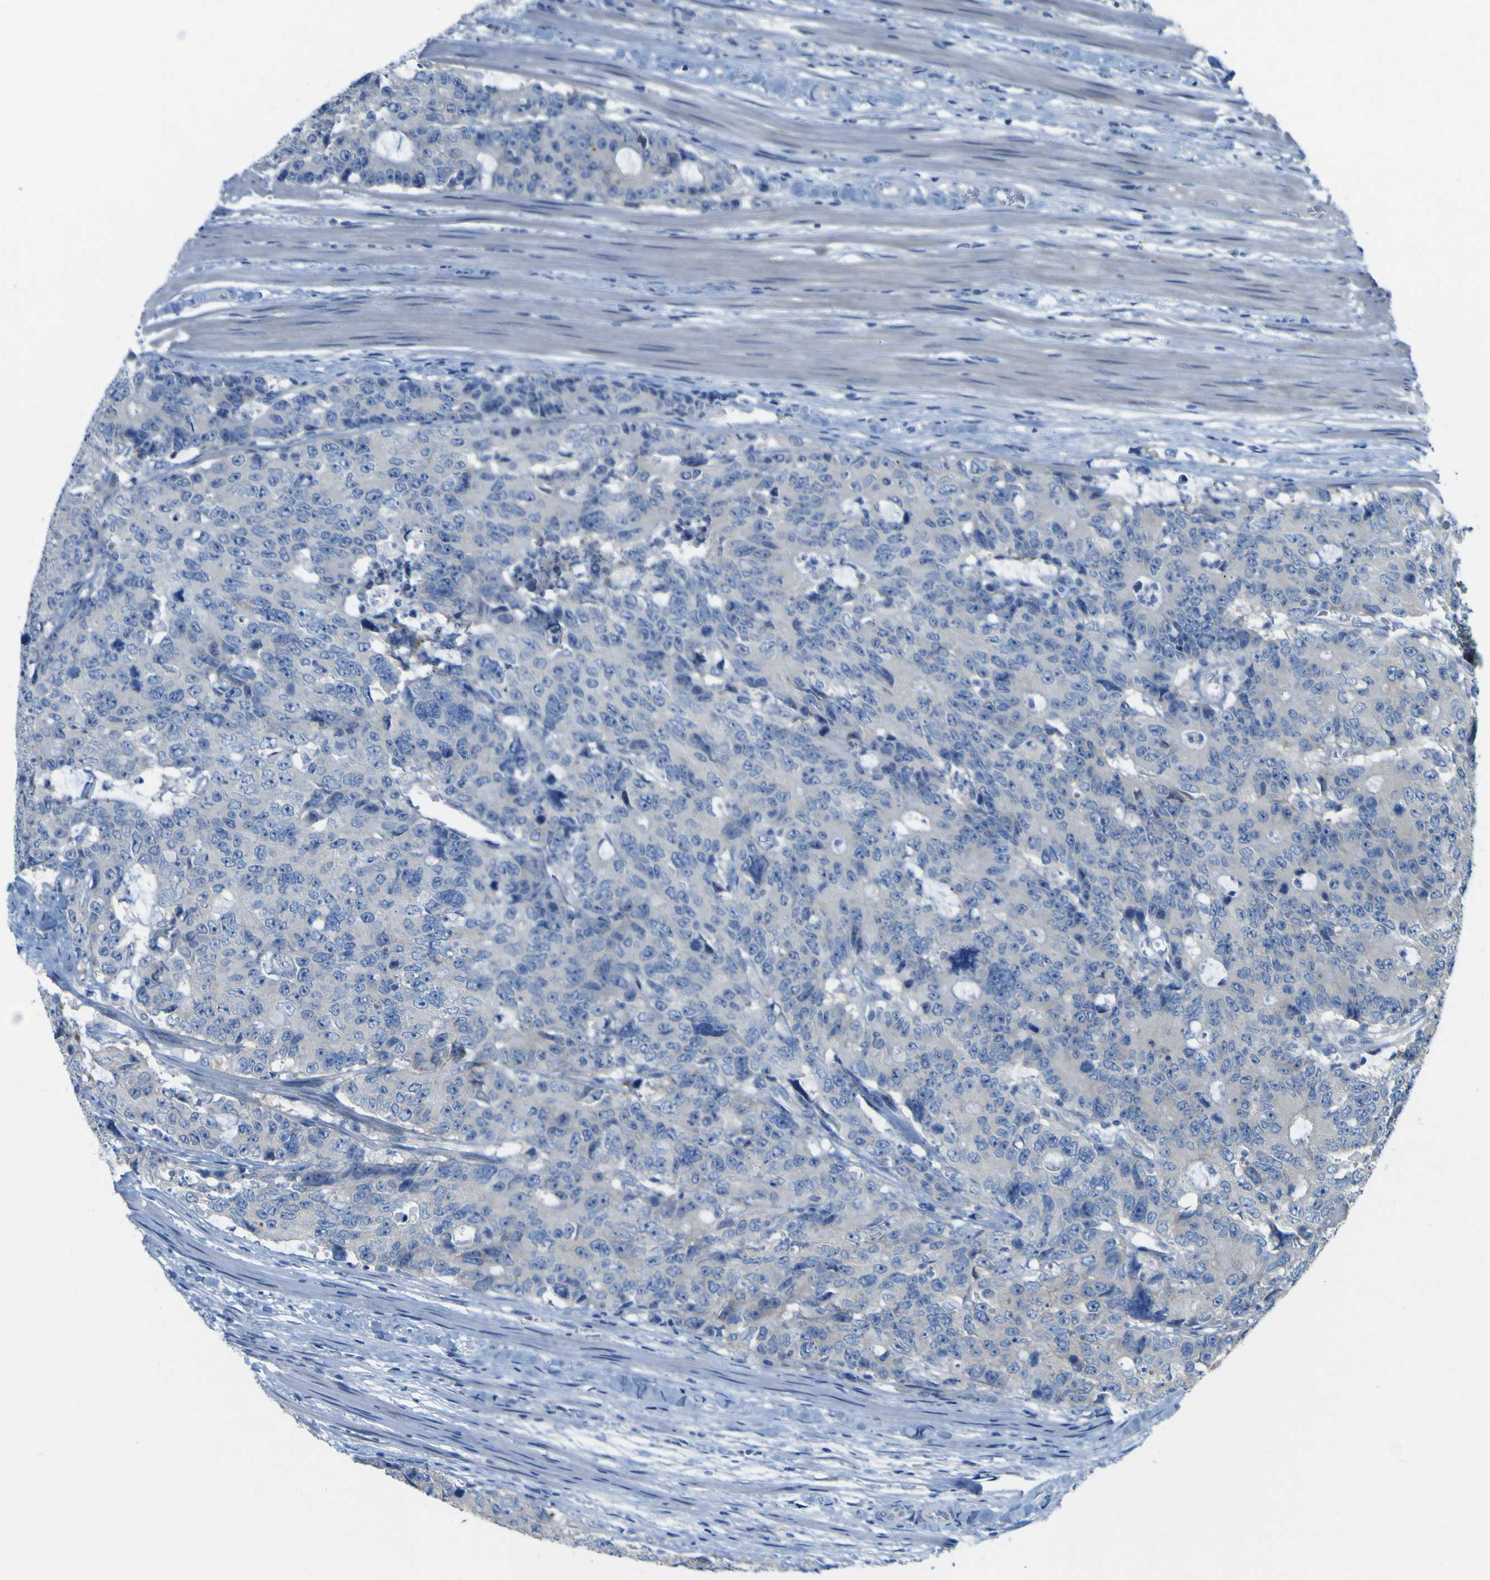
{"staining": {"intensity": "negative", "quantity": "none", "location": "none"}, "tissue": "colorectal cancer", "cell_type": "Tumor cells", "image_type": "cancer", "snomed": [{"axis": "morphology", "description": "Adenocarcinoma, NOS"}, {"axis": "topography", "description": "Colon"}], "caption": "Immunohistochemistry of human adenocarcinoma (colorectal) demonstrates no positivity in tumor cells.", "gene": "MYEOV", "patient": {"sex": "female", "age": 86}}